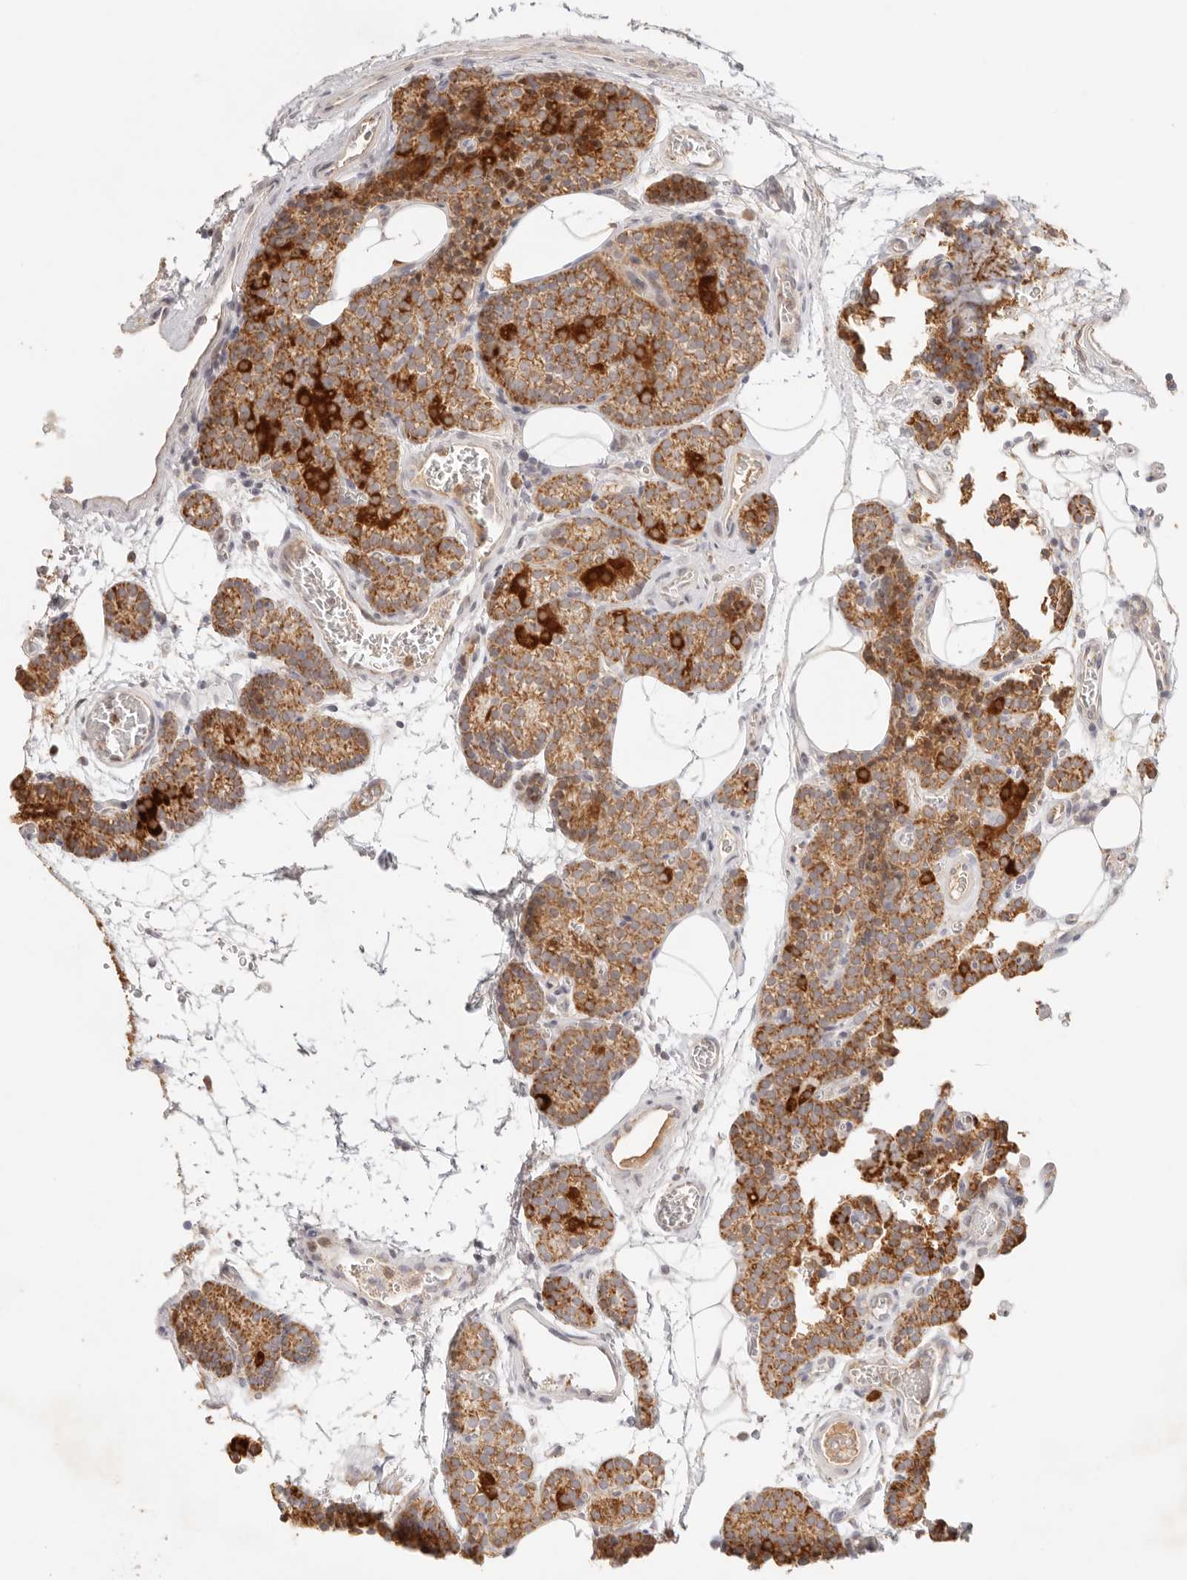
{"staining": {"intensity": "strong", "quantity": ">75%", "location": "cytoplasmic/membranous"}, "tissue": "parathyroid gland", "cell_type": "Glandular cells", "image_type": "normal", "snomed": [{"axis": "morphology", "description": "Normal tissue, NOS"}, {"axis": "topography", "description": "Parathyroid gland"}], "caption": "The immunohistochemical stain highlights strong cytoplasmic/membranous positivity in glandular cells of normal parathyroid gland.", "gene": "COA6", "patient": {"sex": "female", "age": 64}}